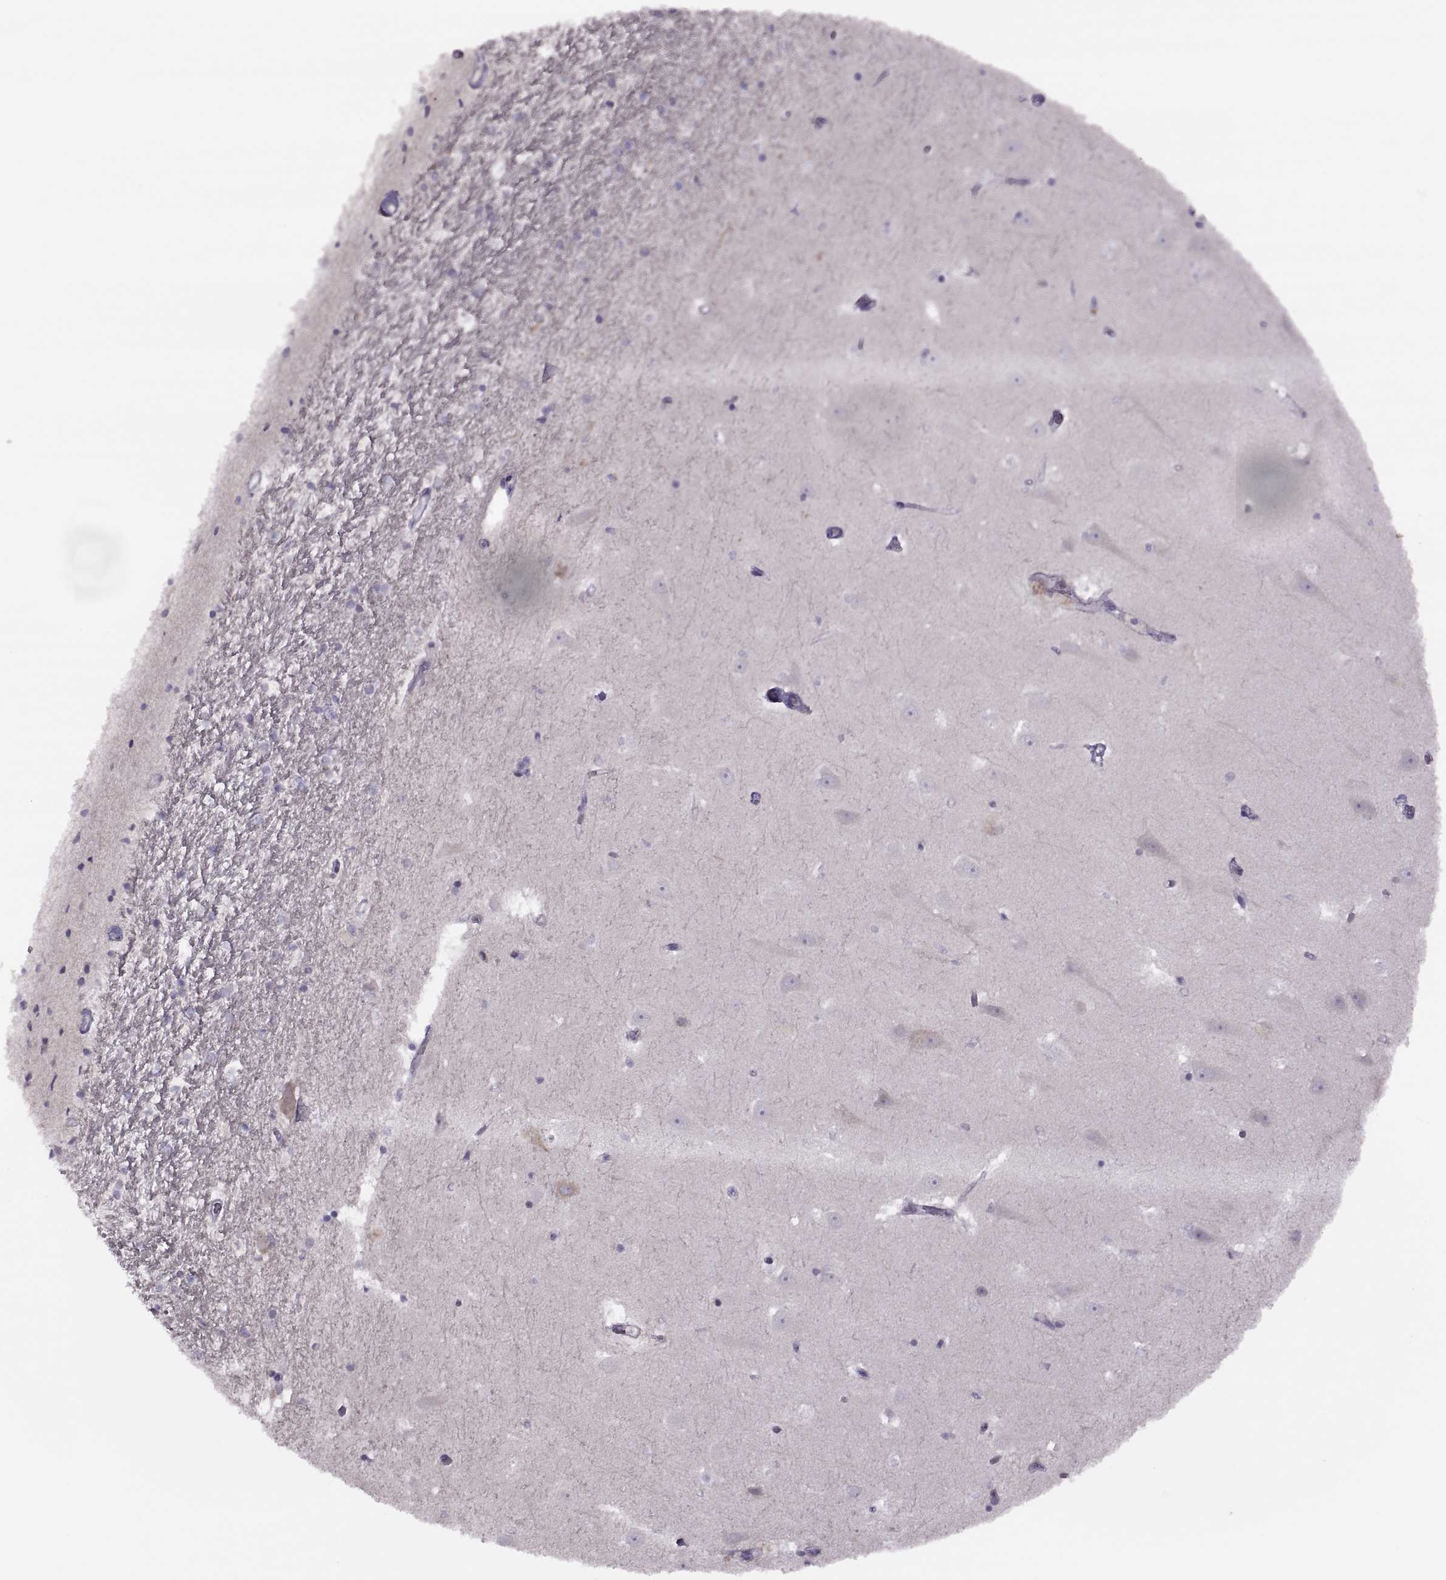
{"staining": {"intensity": "negative", "quantity": "none", "location": "none"}, "tissue": "hippocampus", "cell_type": "Glial cells", "image_type": "normal", "snomed": [{"axis": "morphology", "description": "Normal tissue, NOS"}, {"axis": "topography", "description": "Hippocampus"}], "caption": "The immunohistochemistry (IHC) histopathology image has no significant expression in glial cells of hippocampus.", "gene": "H2AP", "patient": {"sex": "male", "age": 44}}